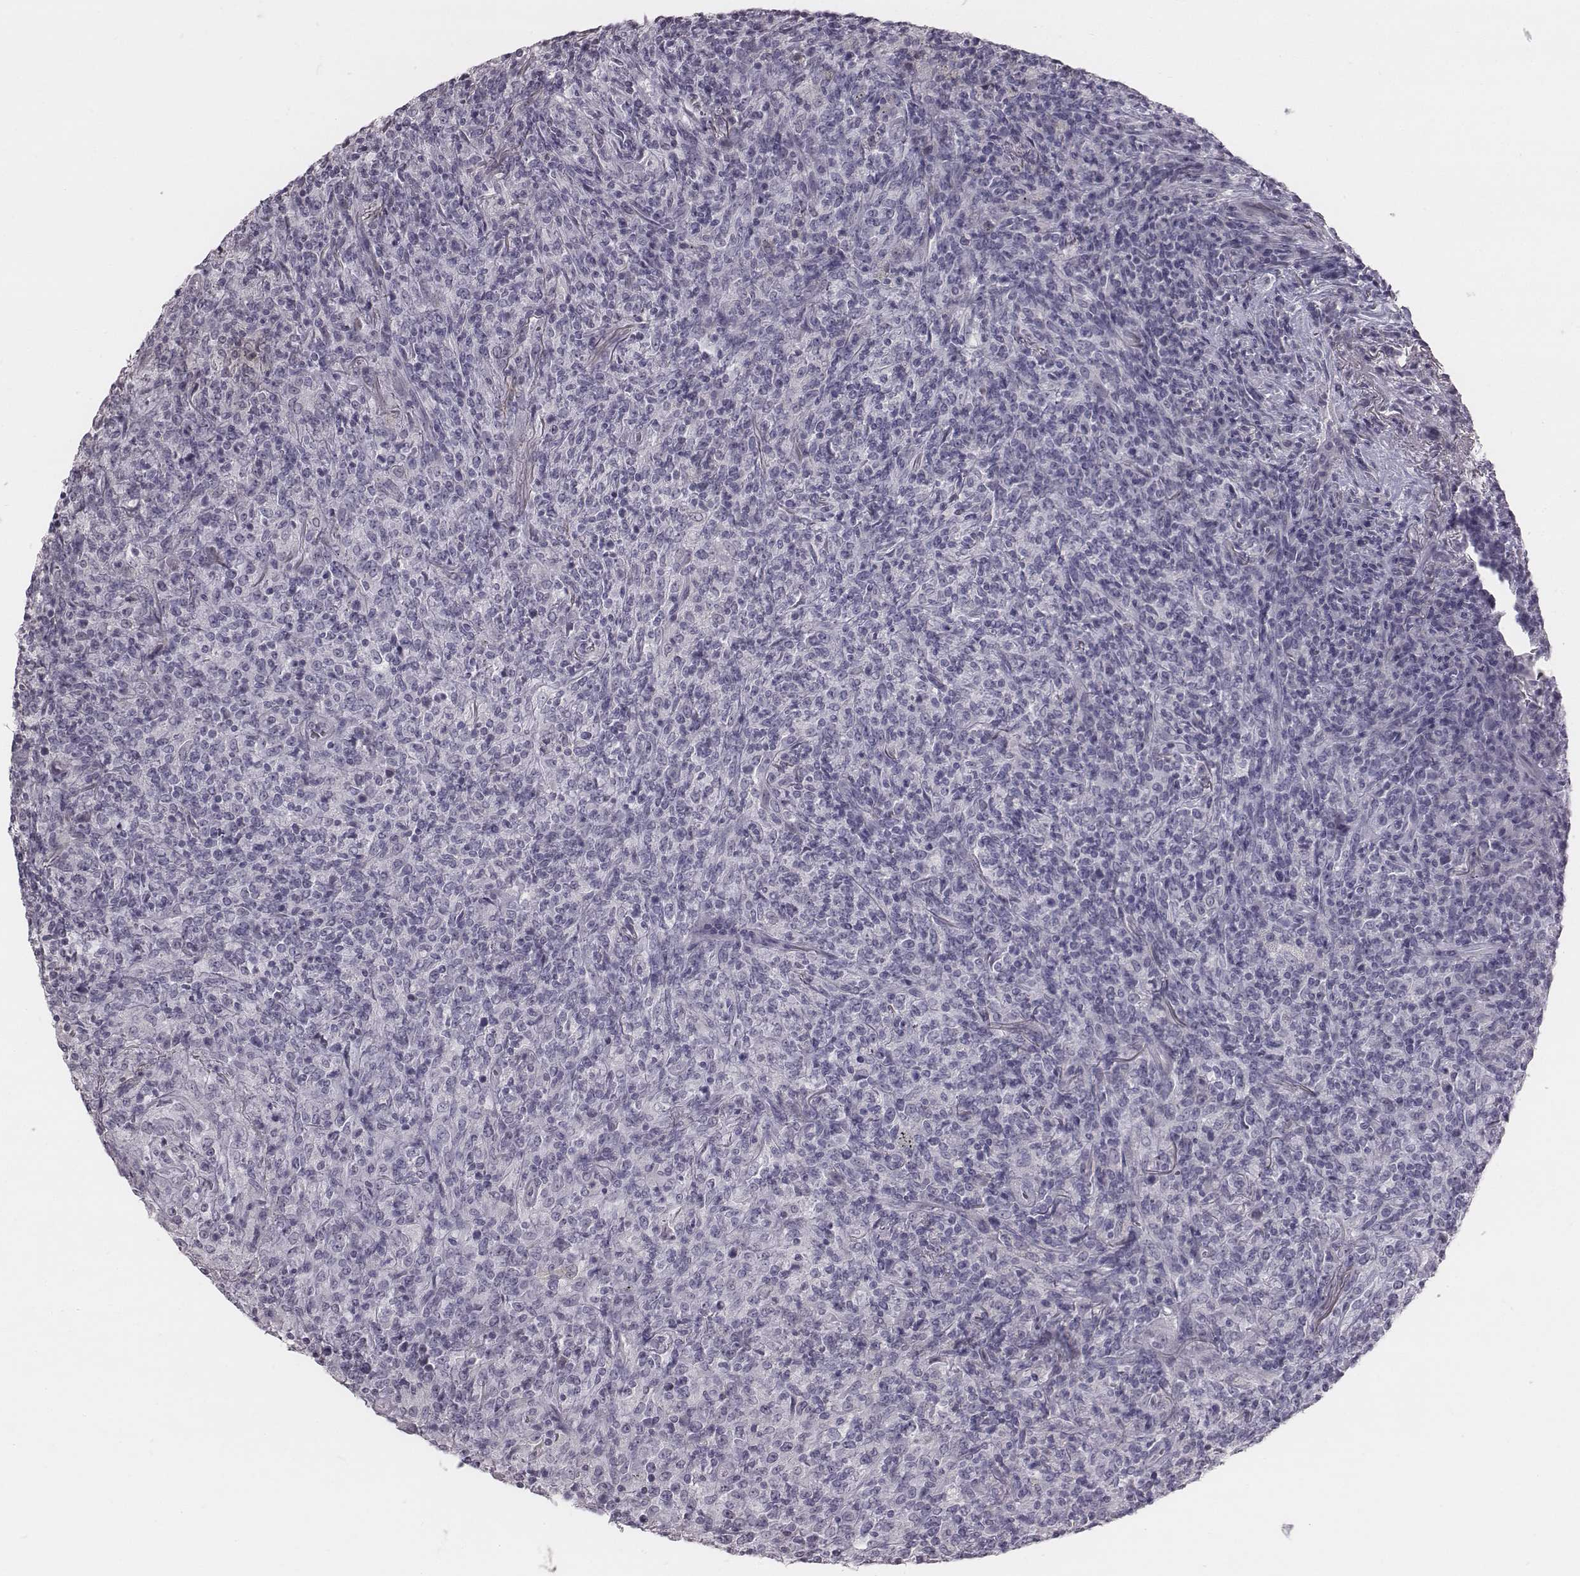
{"staining": {"intensity": "negative", "quantity": "none", "location": "none"}, "tissue": "lymphoma", "cell_type": "Tumor cells", "image_type": "cancer", "snomed": [{"axis": "morphology", "description": "Malignant lymphoma, non-Hodgkin's type, High grade"}, {"axis": "topography", "description": "Lung"}], "caption": "IHC photomicrograph of neoplastic tissue: human high-grade malignant lymphoma, non-Hodgkin's type stained with DAB demonstrates no significant protein expression in tumor cells.", "gene": "C6orf58", "patient": {"sex": "male", "age": 79}}